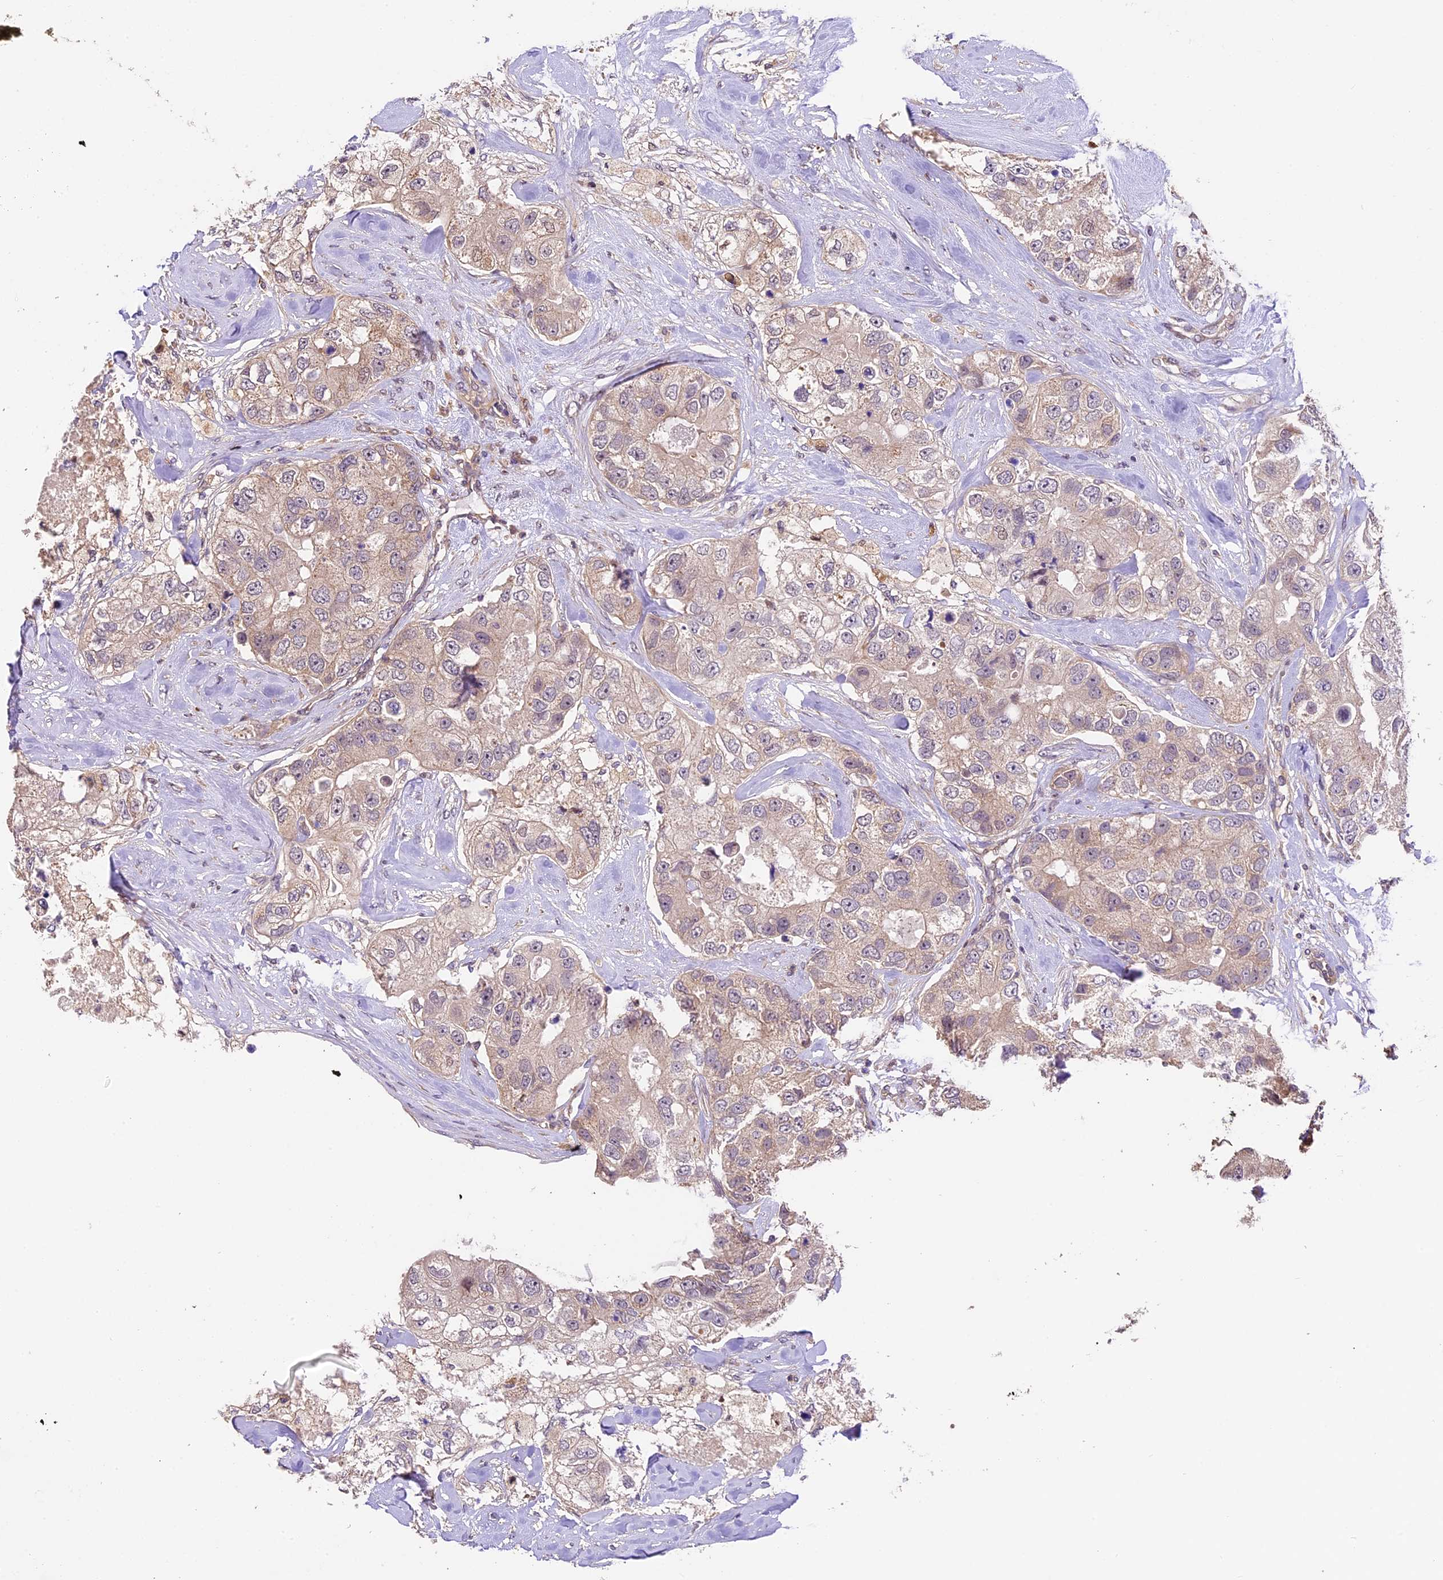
{"staining": {"intensity": "weak", "quantity": ">75%", "location": "cytoplasmic/membranous"}, "tissue": "breast cancer", "cell_type": "Tumor cells", "image_type": "cancer", "snomed": [{"axis": "morphology", "description": "Duct carcinoma"}, {"axis": "topography", "description": "Breast"}], "caption": "The micrograph reveals a brown stain indicating the presence of a protein in the cytoplasmic/membranous of tumor cells in breast infiltrating ductal carcinoma. Ihc stains the protein of interest in brown and the nuclei are stained blue.", "gene": "DGKH", "patient": {"sex": "female", "age": 62}}